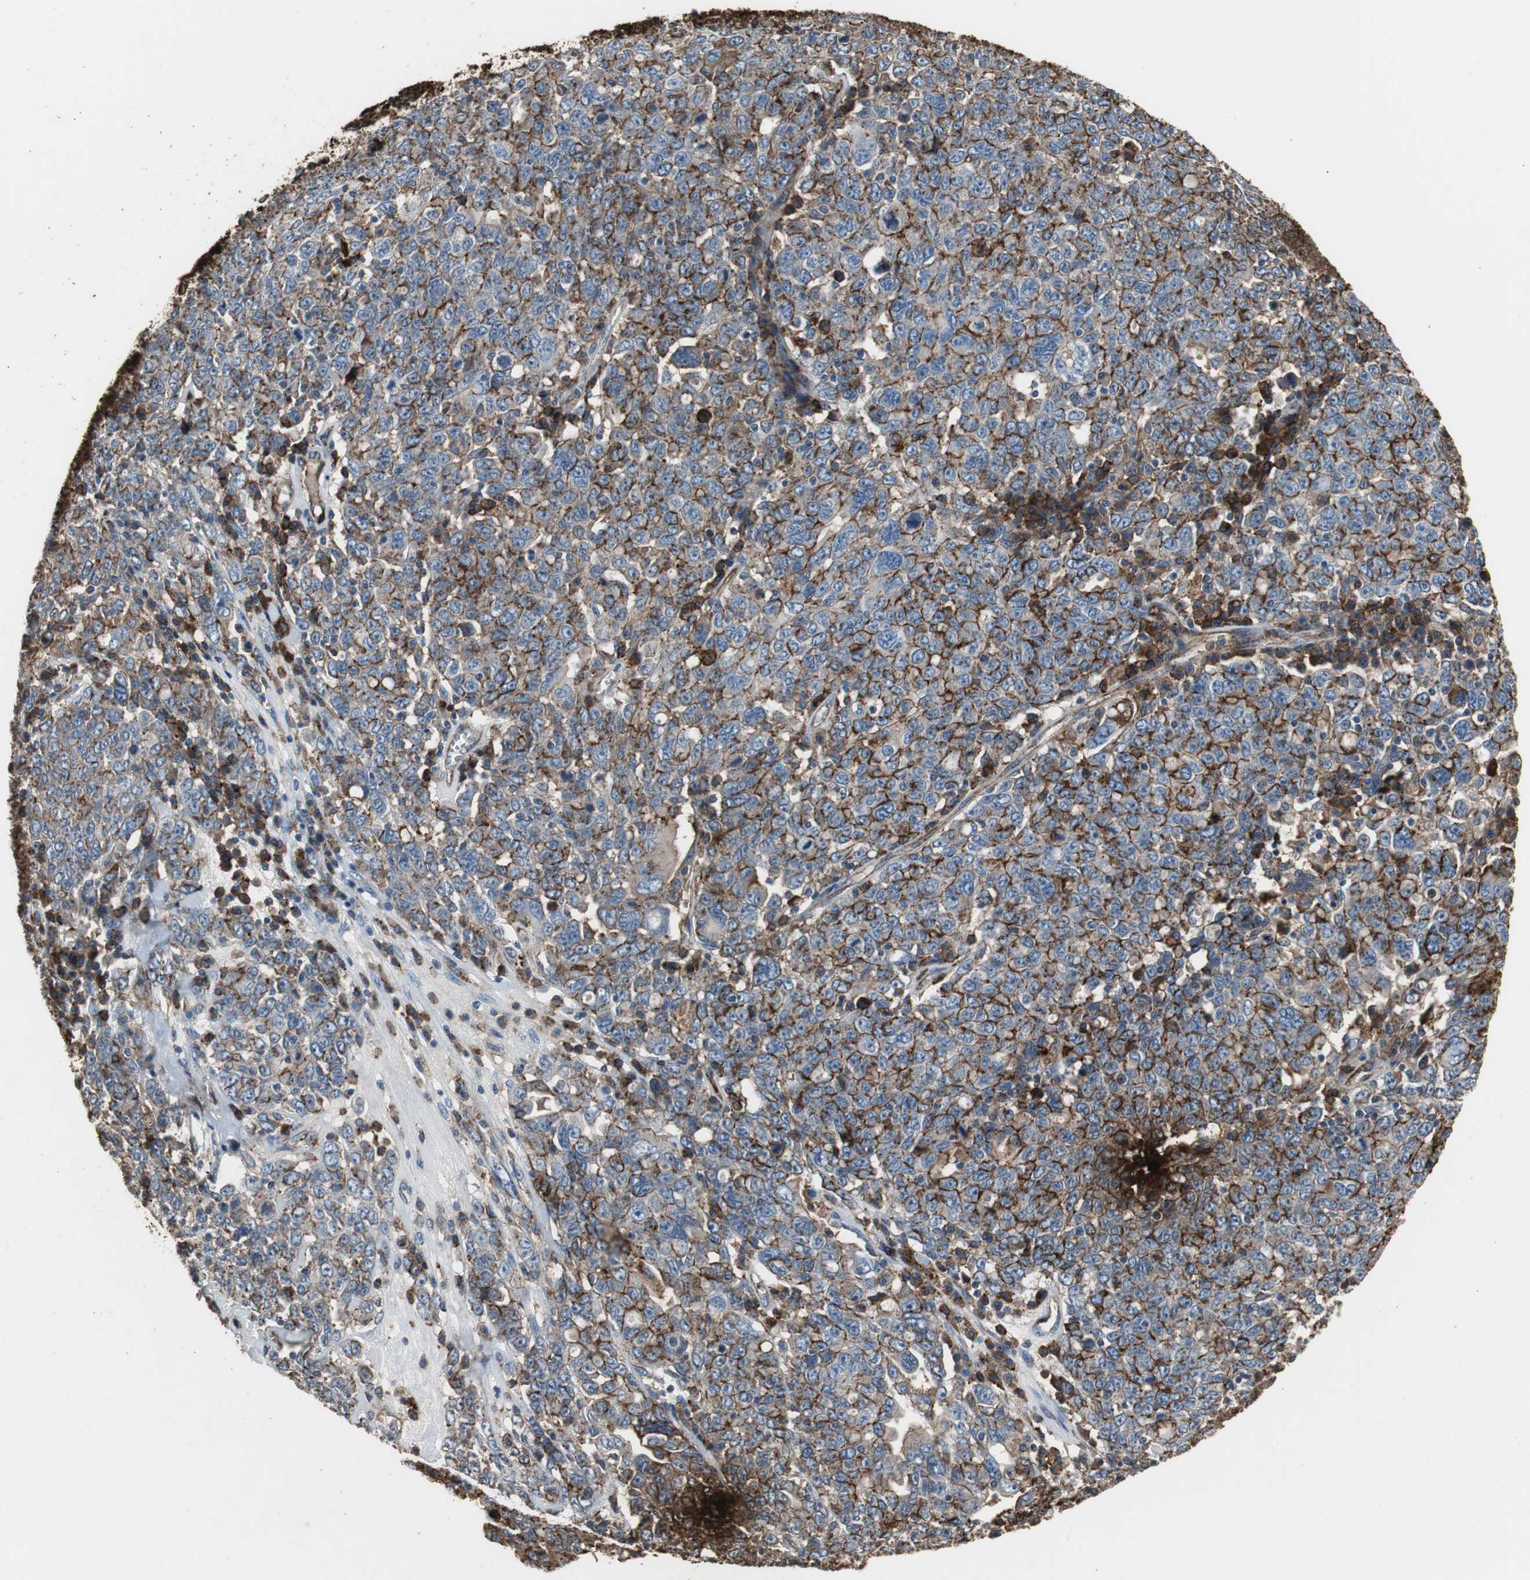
{"staining": {"intensity": "strong", "quantity": ">75%", "location": "cytoplasmic/membranous"}, "tissue": "ovarian cancer", "cell_type": "Tumor cells", "image_type": "cancer", "snomed": [{"axis": "morphology", "description": "Carcinoma, endometroid"}, {"axis": "topography", "description": "Ovary"}], "caption": "Endometroid carcinoma (ovarian) tissue shows strong cytoplasmic/membranous positivity in about >75% of tumor cells, visualized by immunohistochemistry.", "gene": "F11R", "patient": {"sex": "female", "age": 62}}